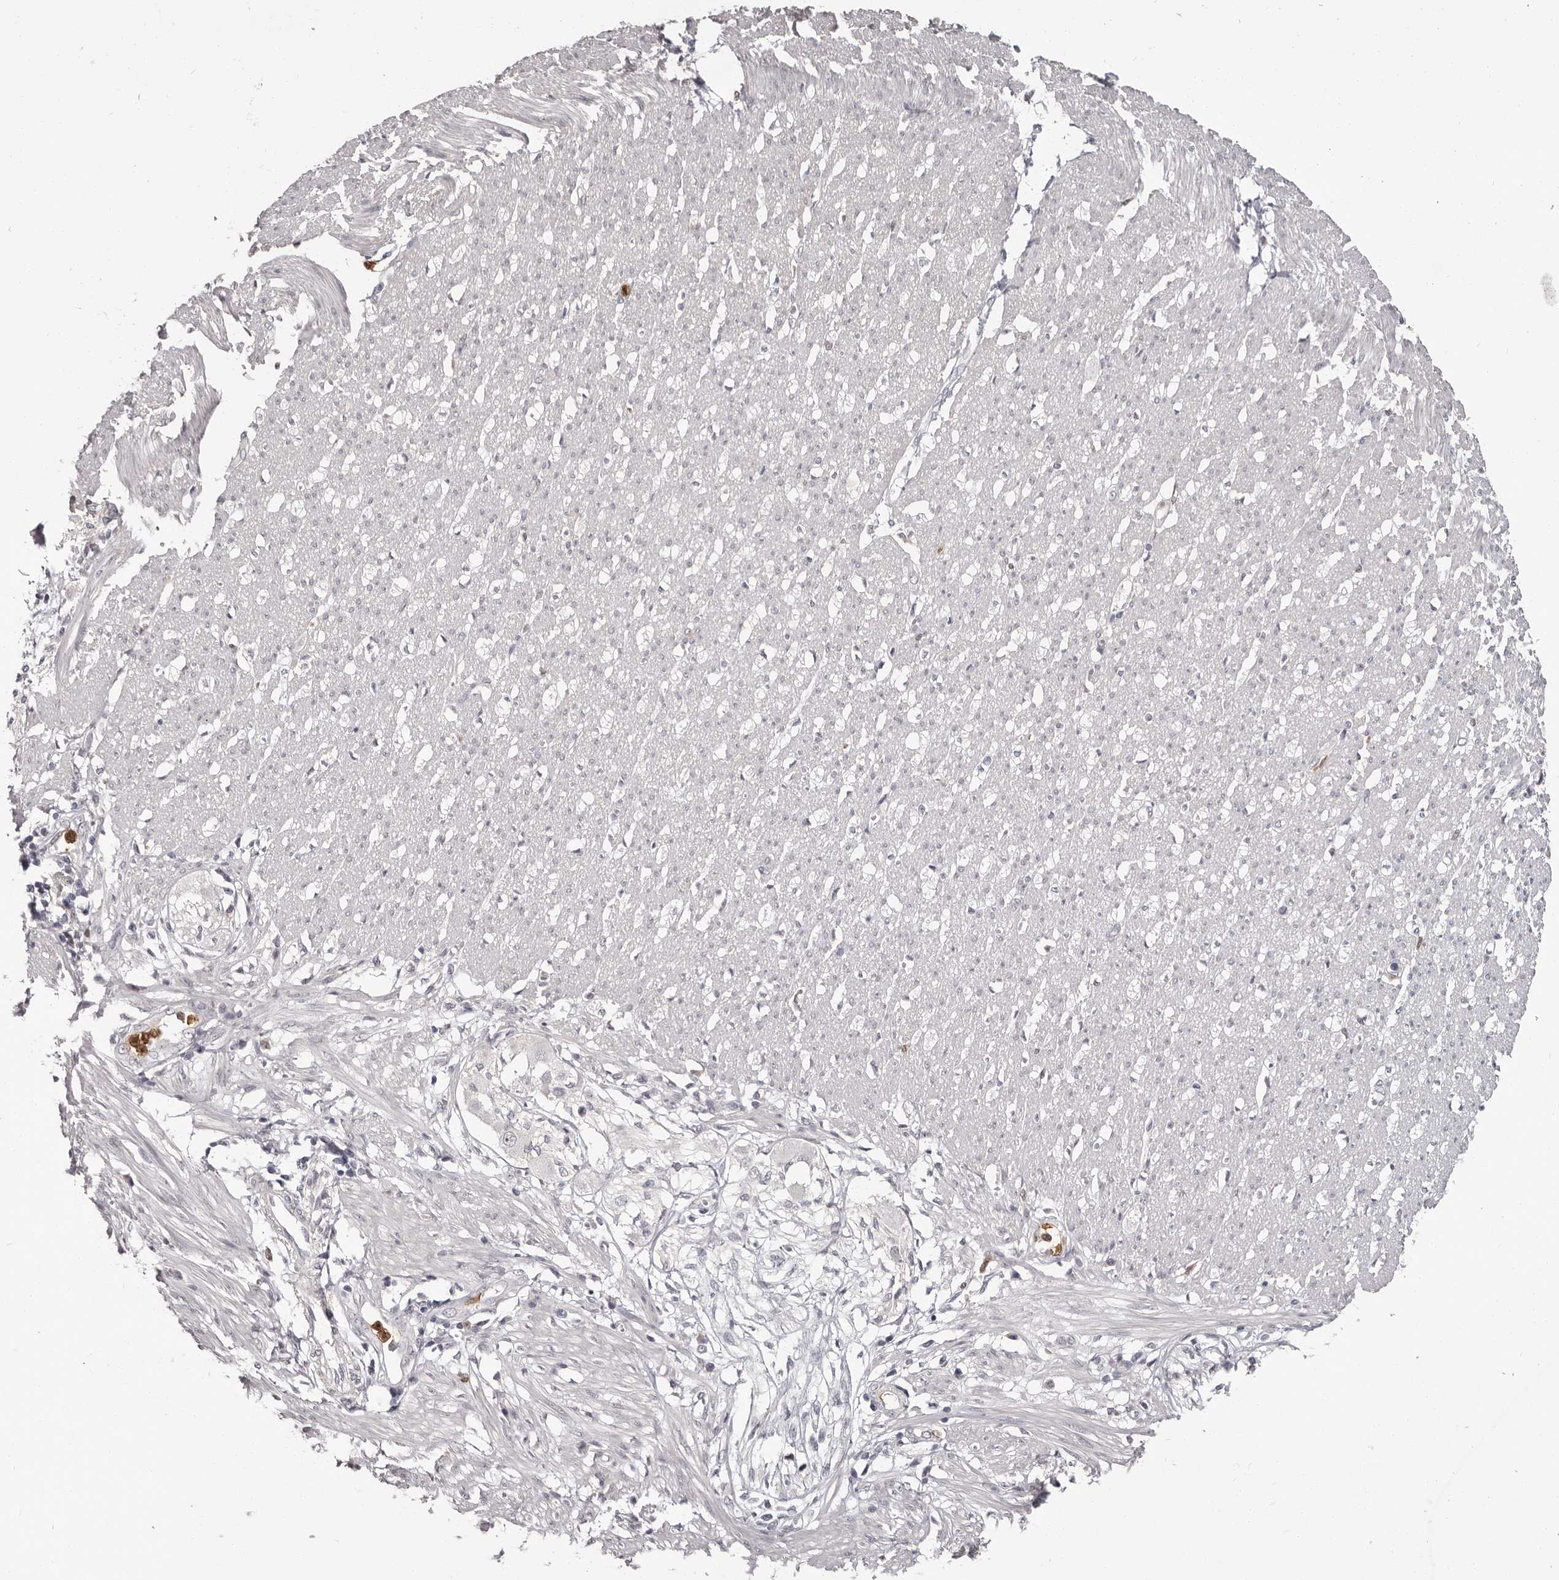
{"staining": {"intensity": "negative", "quantity": "none", "location": "none"}, "tissue": "smooth muscle", "cell_type": "Smooth muscle cells", "image_type": "normal", "snomed": [{"axis": "morphology", "description": "Normal tissue, NOS"}, {"axis": "morphology", "description": "Adenocarcinoma, NOS"}, {"axis": "topography", "description": "Colon"}, {"axis": "topography", "description": "Peripheral nerve tissue"}], "caption": "This is a image of immunohistochemistry staining of benign smooth muscle, which shows no expression in smooth muscle cells.", "gene": "GPR157", "patient": {"sex": "male", "age": 14}}